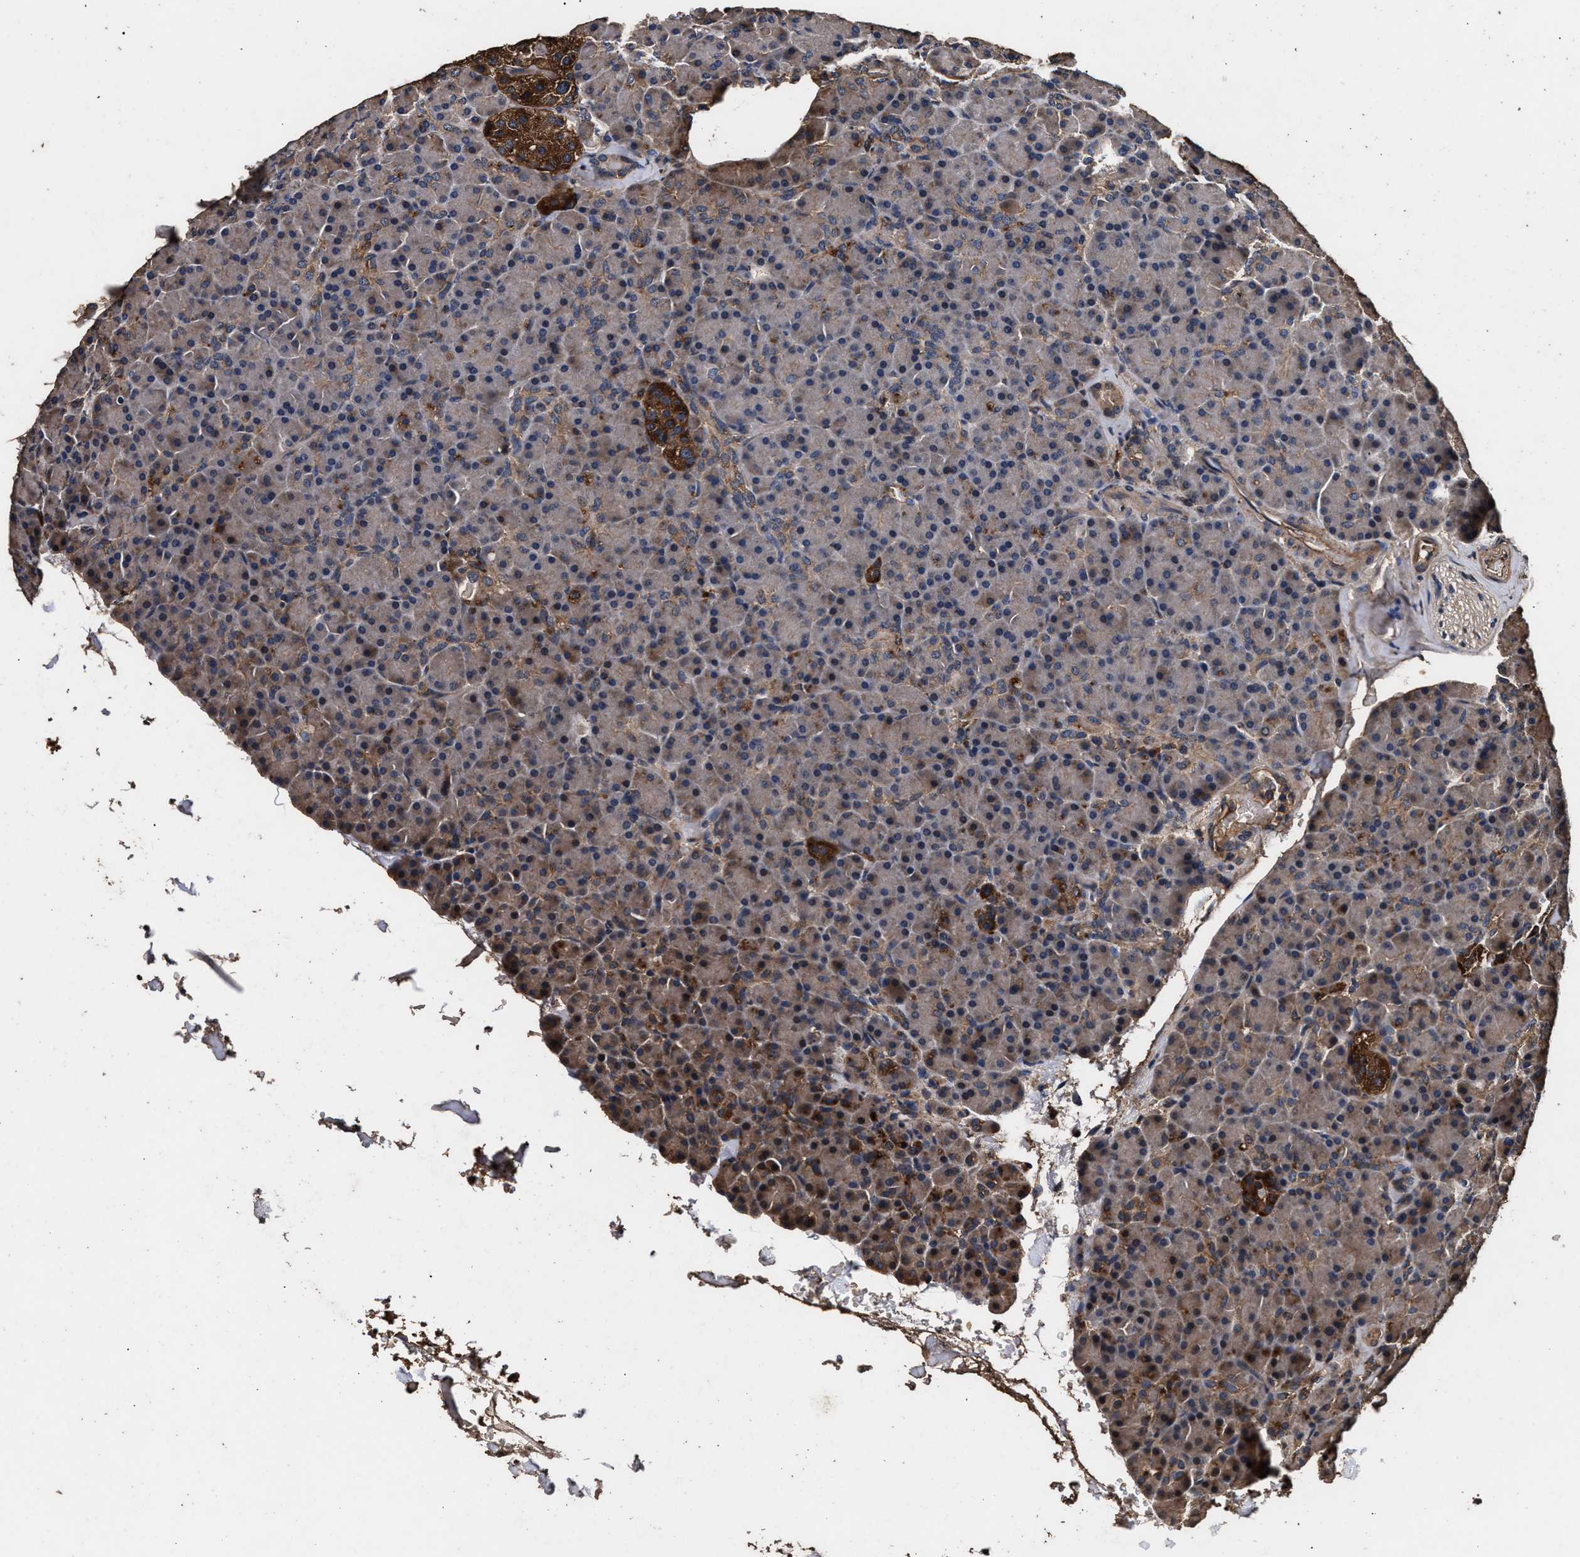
{"staining": {"intensity": "moderate", "quantity": "<25%", "location": "cytoplasmic/membranous"}, "tissue": "pancreas", "cell_type": "Exocrine glandular cells", "image_type": "normal", "snomed": [{"axis": "morphology", "description": "Normal tissue, NOS"}, {"axis": "topography", "description": "Pancreas"}], "caption": "Immunohistochemistry (IHC) staining of unremarkable pancreas, which demonstrates low levels of moderate cytoplasmic/membranous expression in approximately <25% of exocrine glandular cells indicating moderate cytoplasmic/membranous protein staining. The staining was performed using DAB (brown) for protein detection and nuclei were counterstained in hematoxylin (blue).", "gene": "ENSG00000286112", "patient": {"sex": "female", "age": 43}}